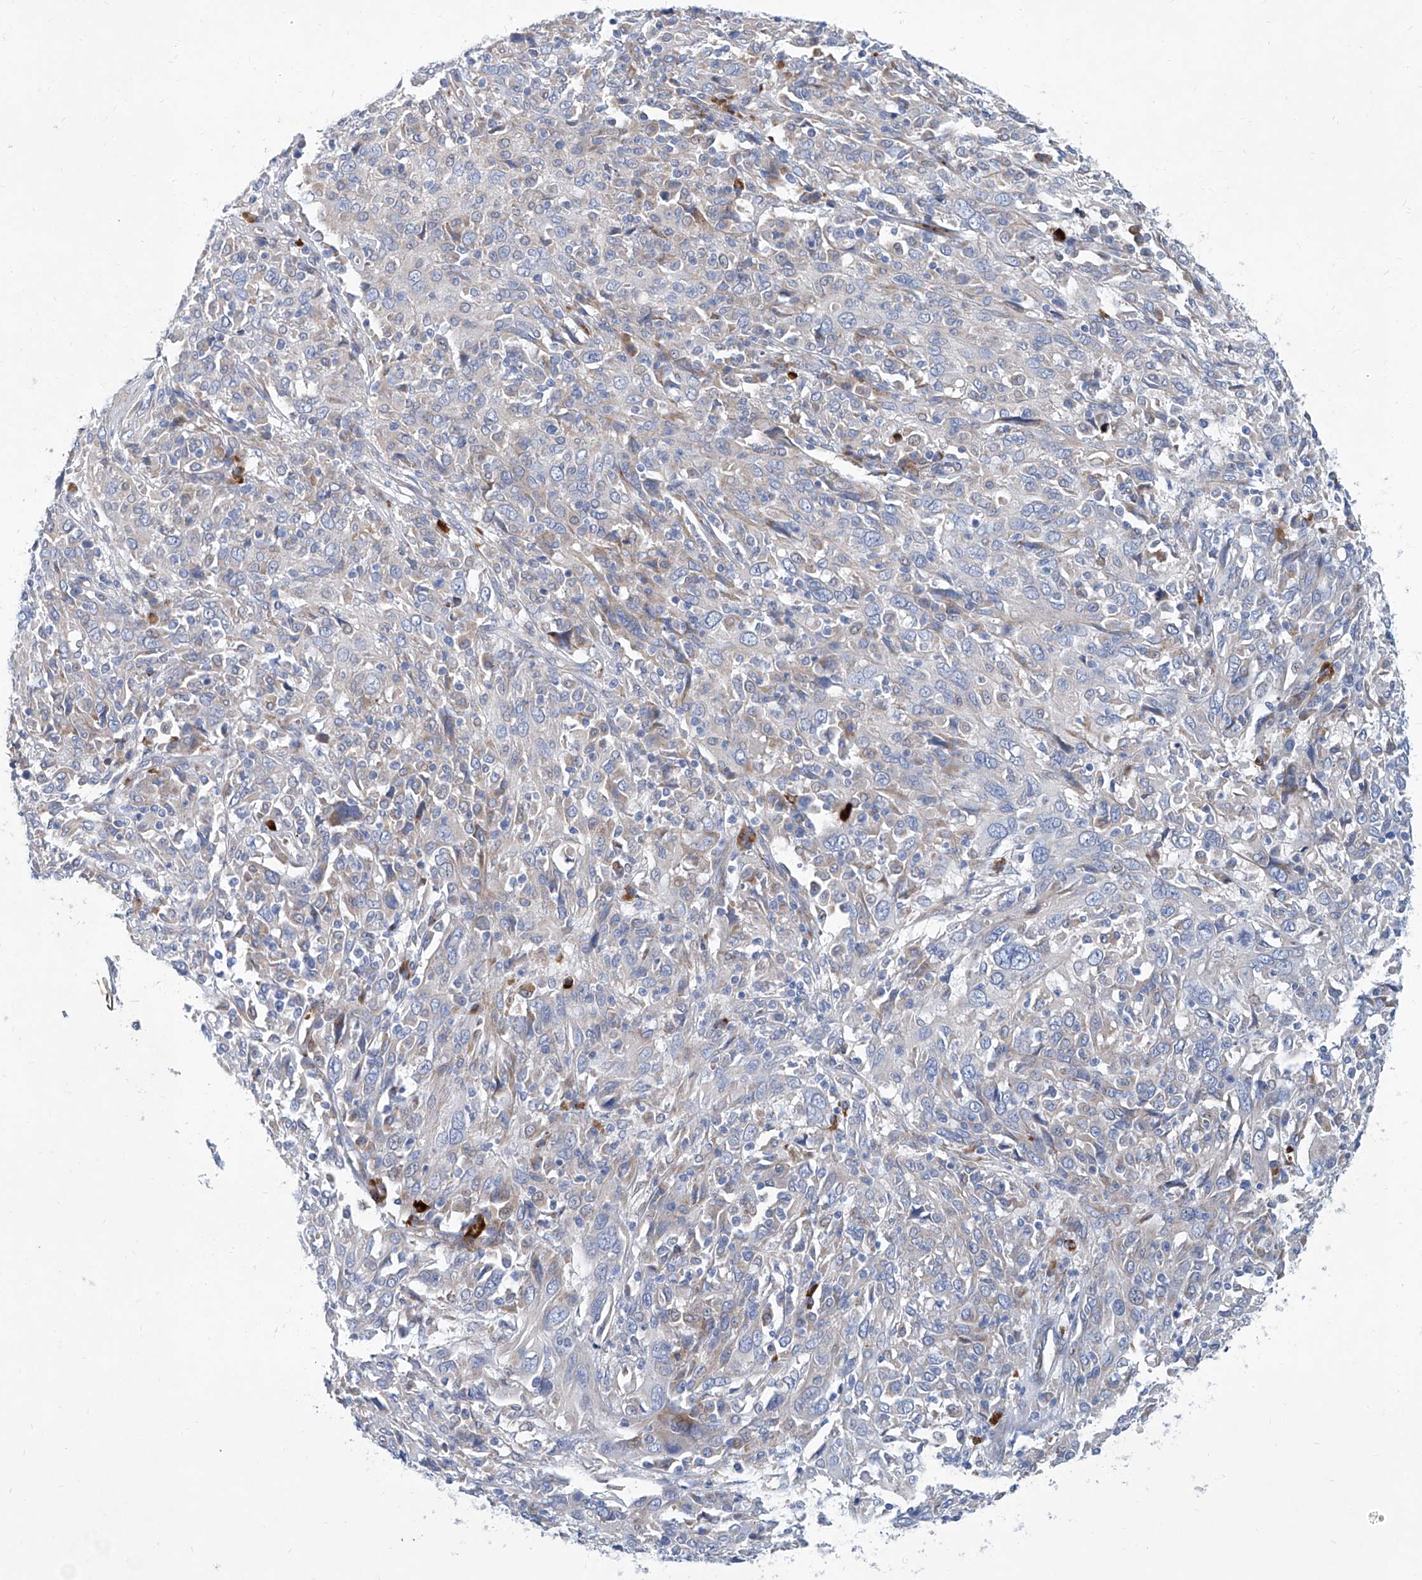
{"staining": {"intensity": "negative", "quantity": "none", "location": "none"}, "tissue": "cervical cancer", "cell_type": "Tumor cells", "image_type": "cancer", "snomed": [{"axis": "morphology", "description": "Squamous cell carcinoma, NOS"}, {"axis": "topography", "description": "Cervix"}], "caption": "DAB immunohistochemical staining of human squamous cell carcinoma (cervical) displays no significant positivity in tumor cells.", "gene": "FPR2", "patient": {"sex": "female", "age": 46}}